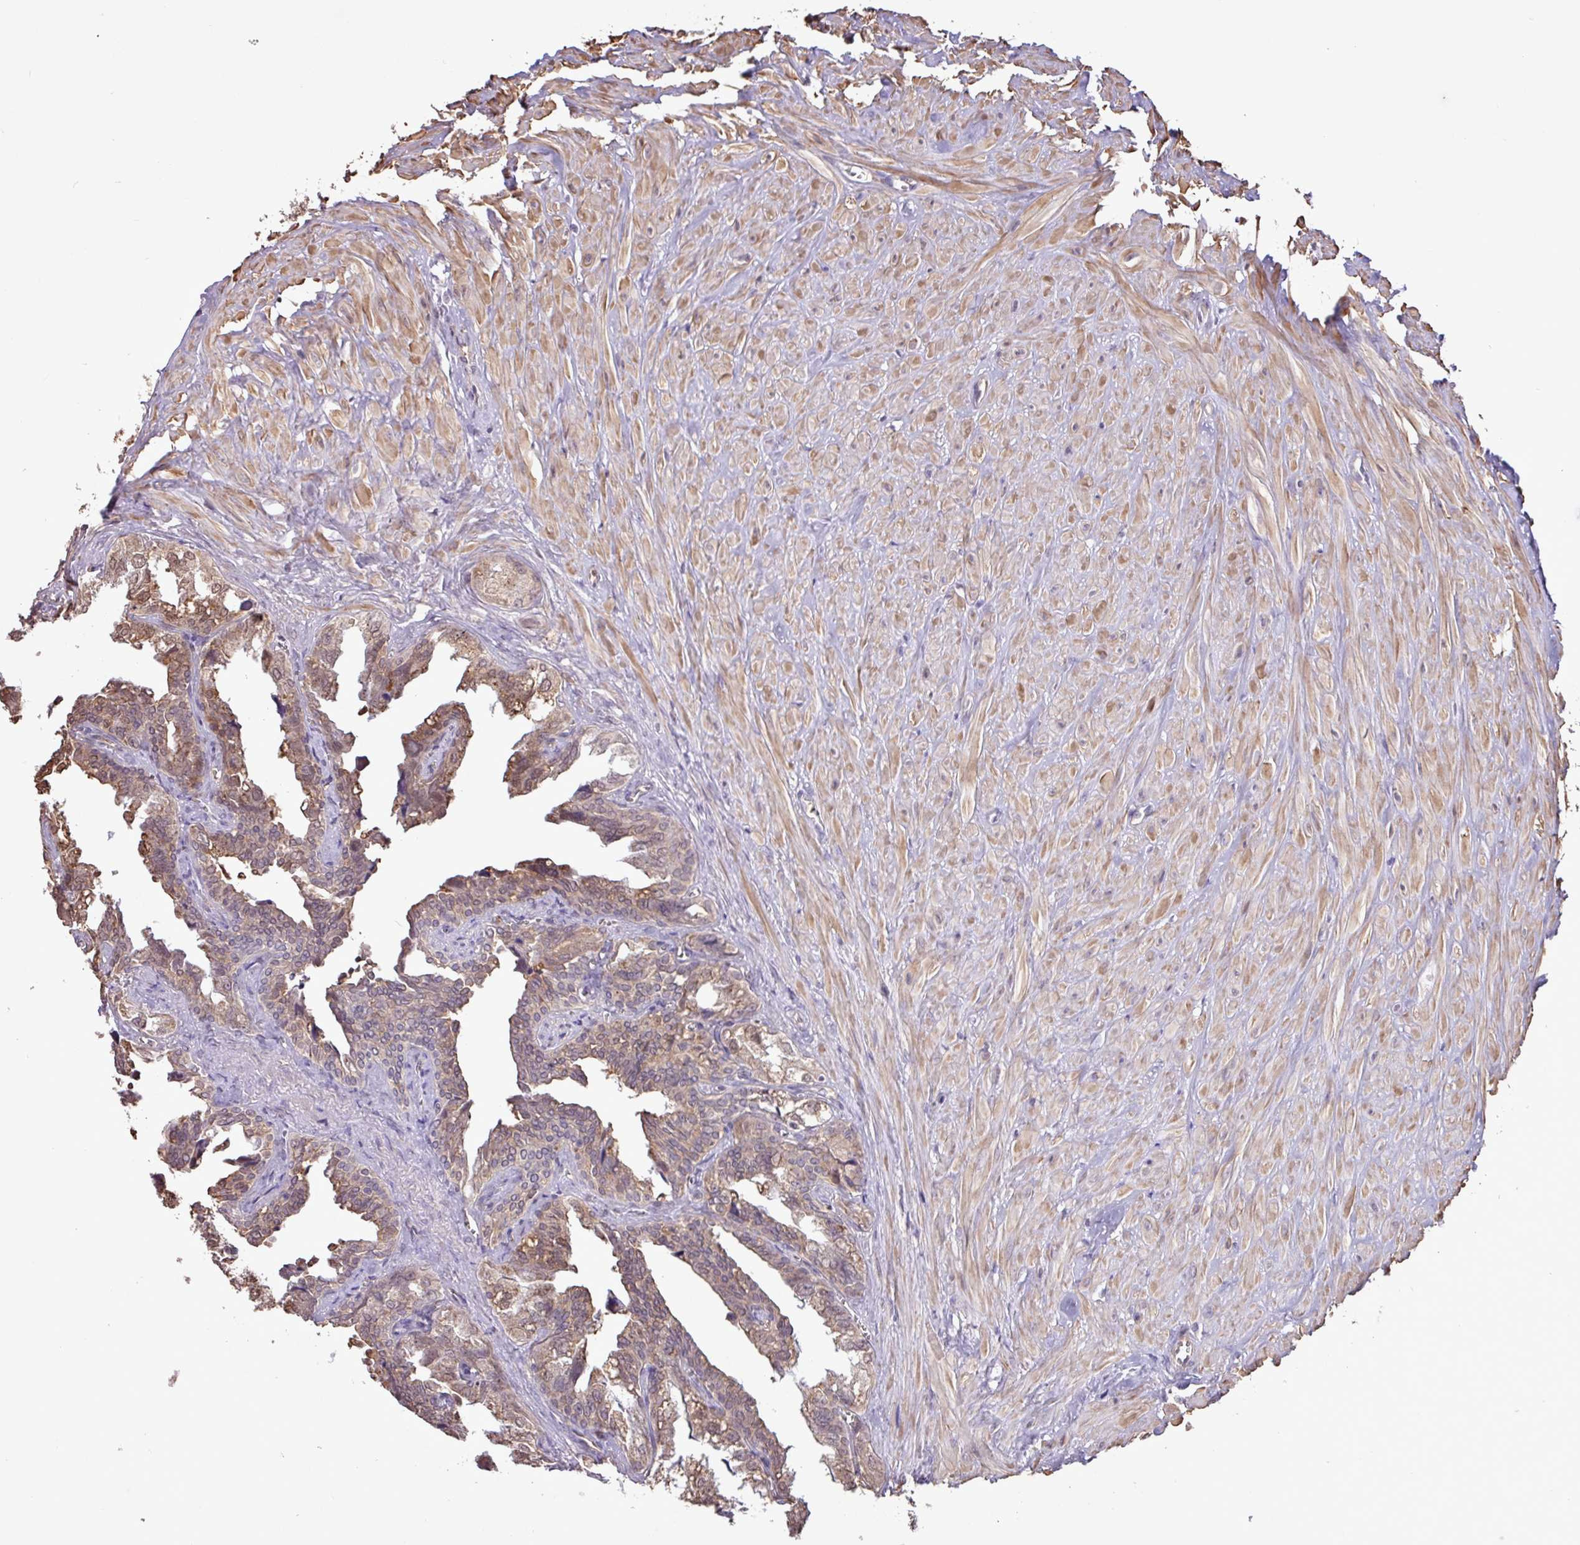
{"staining": {"intensity": "moderate", "quantity": ">75%", "location": "cytoplasmic/membranous,nuclear"}, "tissue": "seminal vesicle", "cell_type": "Glandular cells", "image_type": "normal", "snomed": [{"axis": "morphology", "description": "Normal tissue, NOS"}, {"axis": "topography", "description": "Seminal veicle"}], "caption": "A micrograph of human seminal vesicle stained for a protein displays moderate cytoplasmic/membranous,nuclear brown staining in glandular cells. The protein is stained brown, and the nuclei are stained in blue (DAB IHC with brightfield microscopy, high magnification).", "gene": "CHST11", "patient": {"sex": "male", "age": 67}}